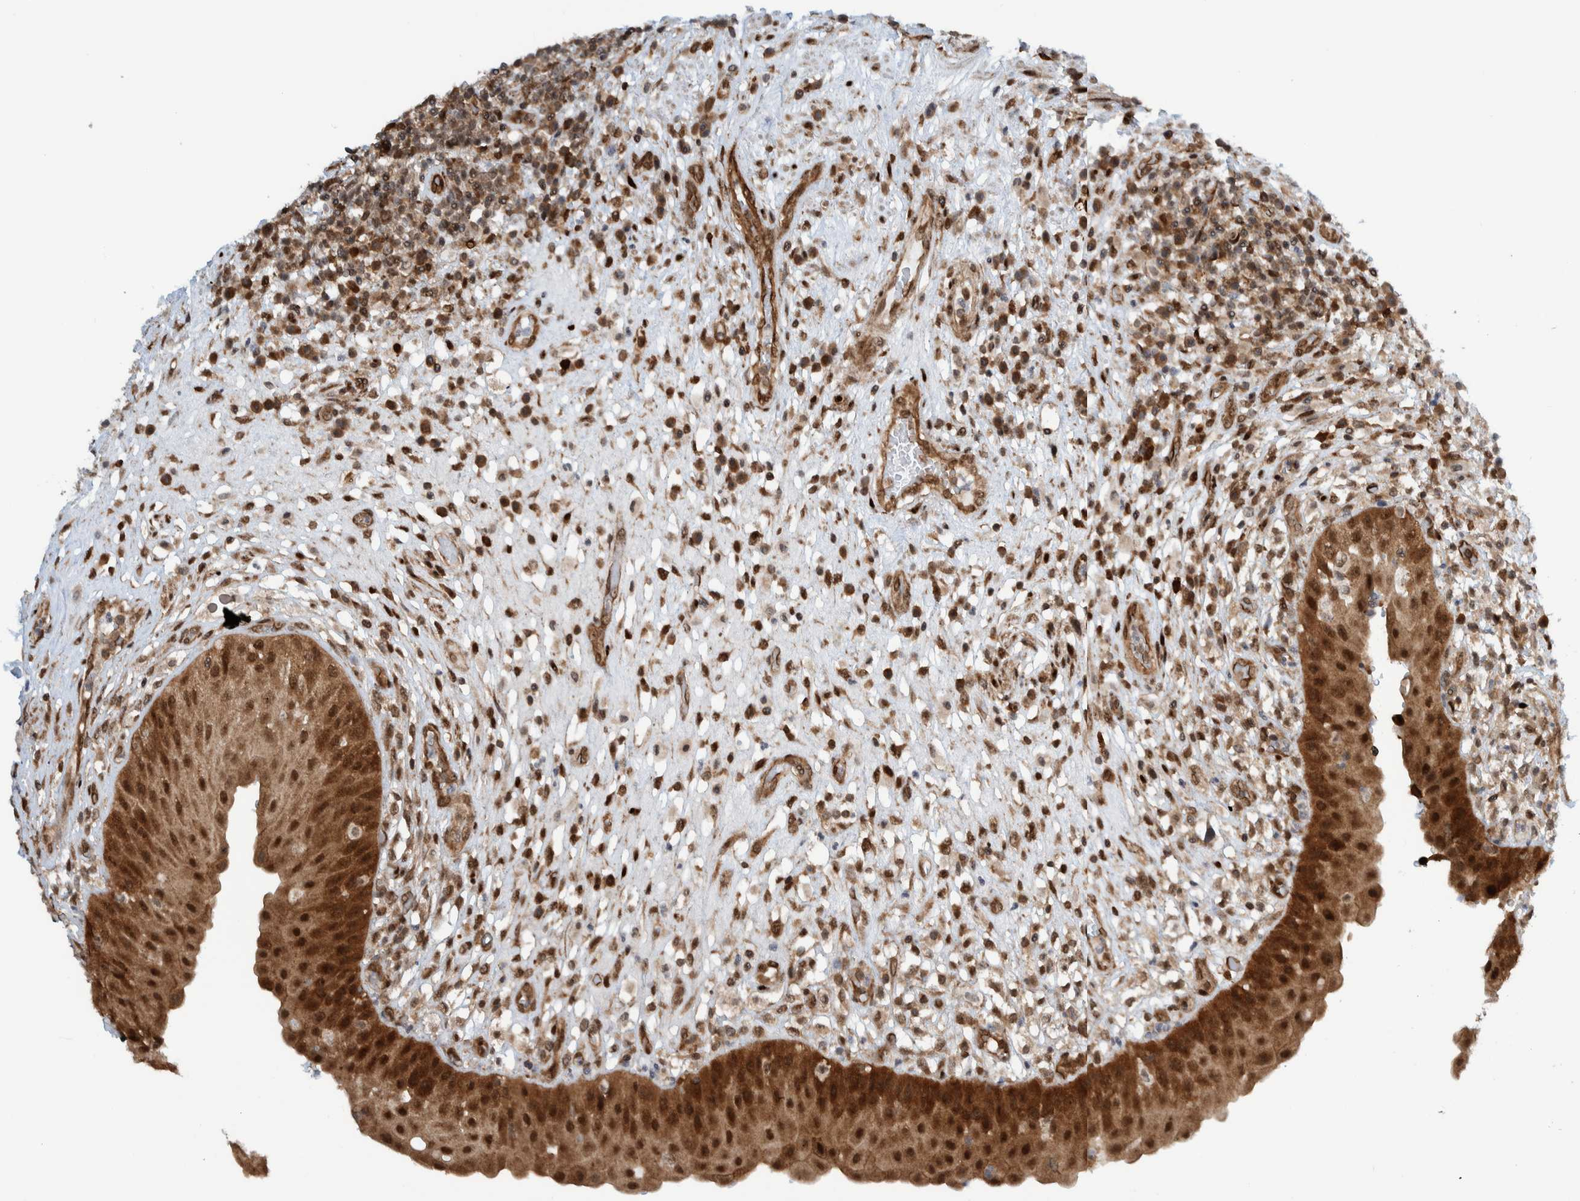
{"staining": {"intensity": "strong", "quantity": ">75%", "location": "cytoplasmic/membranous,nuclear"}, "tissue": "urinary bladder", "cell_type": "Urothelial cells", "image_type": "normal", "snomed": [{"axis": "morphology", "description": "Normal tissue, NOS"}, {"axis": "topography", "description": "Urinary bladder"}], "caption": "Benign urinary bladder was stained to show a protein in brown. There is high levels of strong cytoplasmic/membranous,nuclear positivity in approximately >75% of urothelial cells. The staining was performed using DAB to visualize the protein expression in brown, while the nuclei were stained in blue with hematoxylin (Magnification: 20x).", "gene": "ZNF366", "patient": {"sex": "female", "age": 62}}